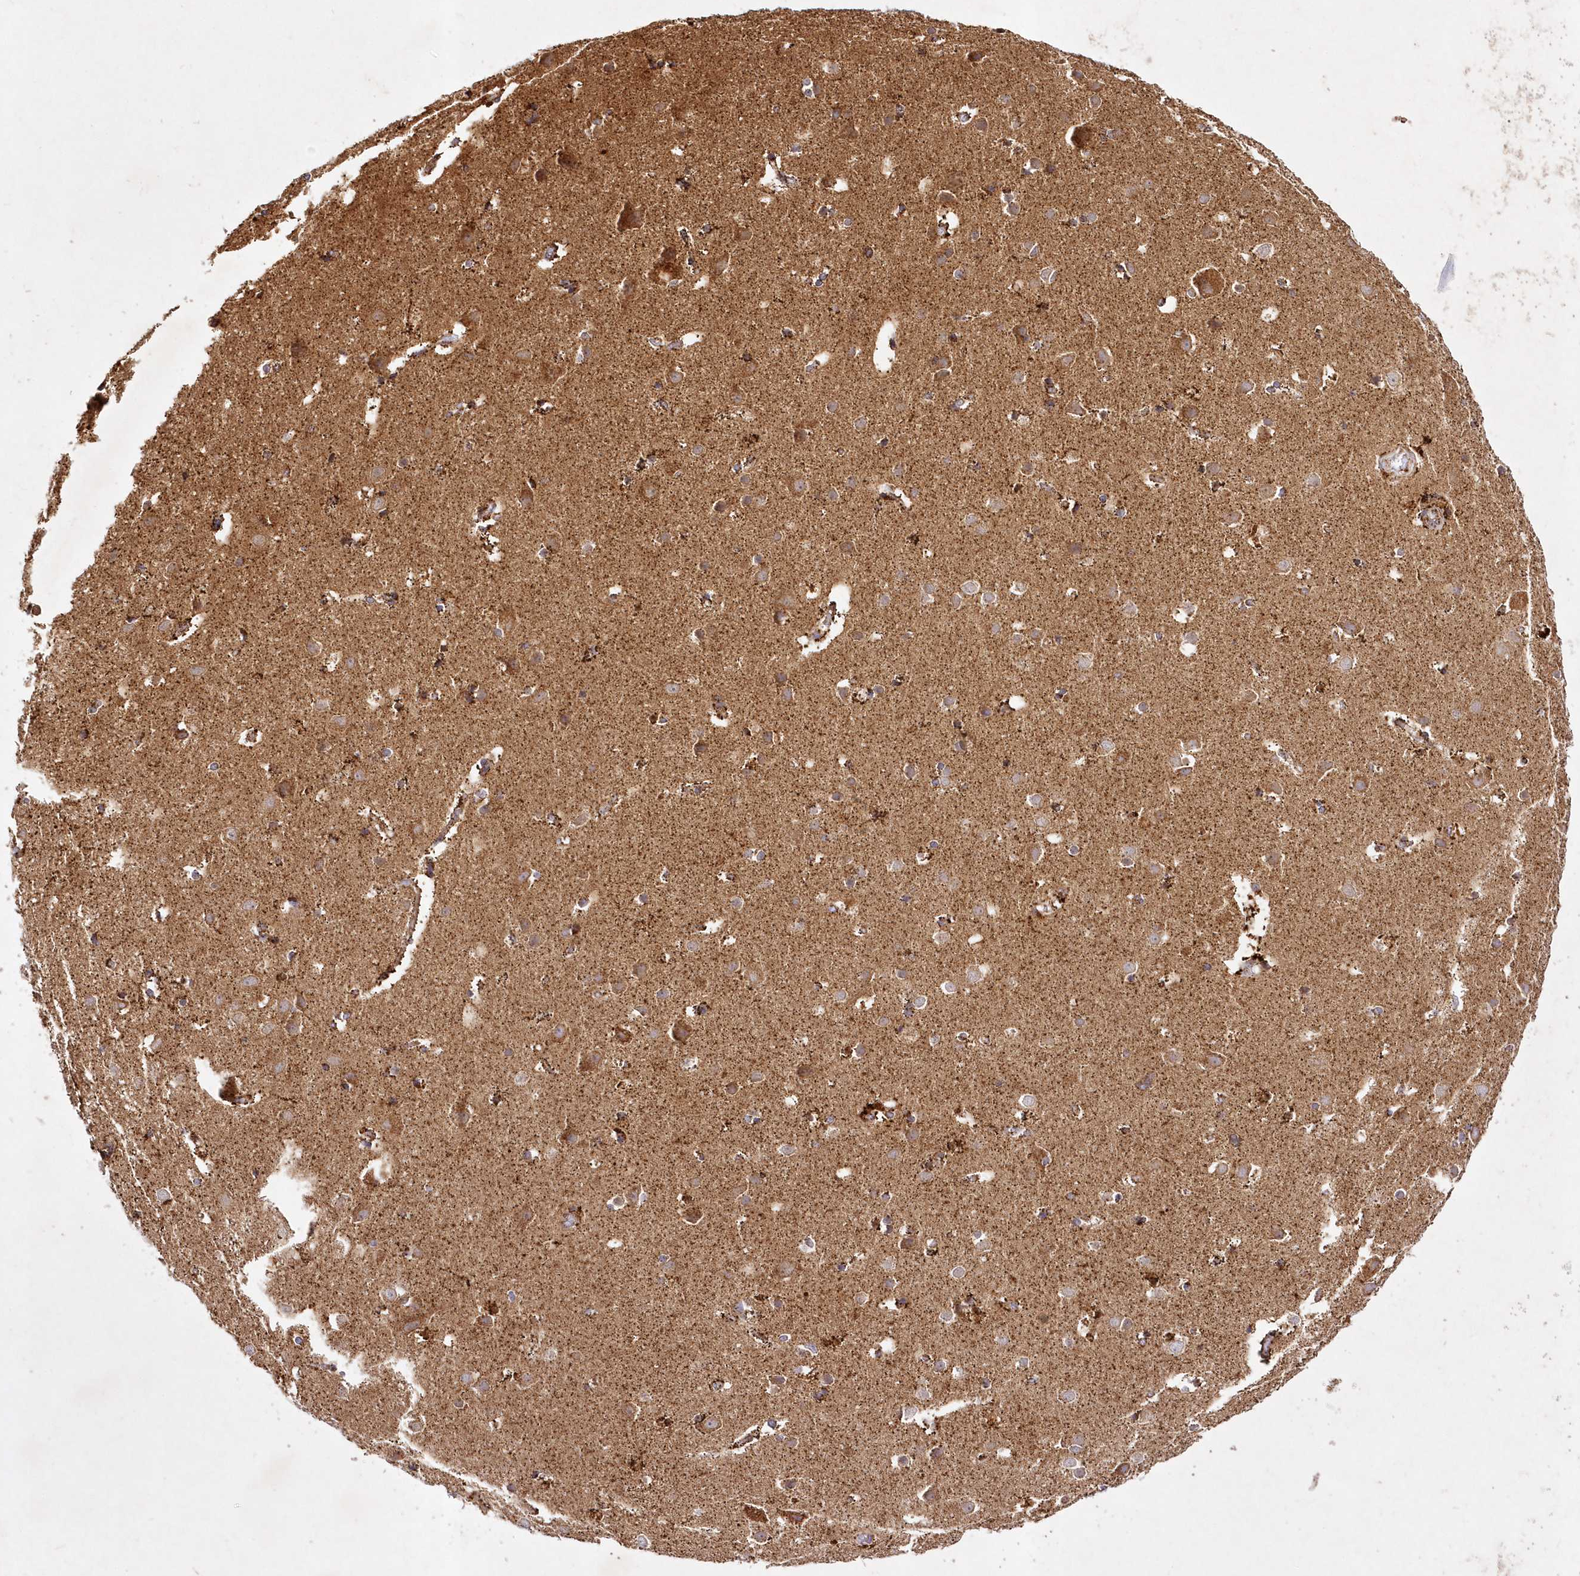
{"staining": {"intensity": "moderate", "quantity": ">75%", "location": "cytoplasmic/membranous"}, "tissue": "cerebral cortex", "cell_type": "Endothelial cells", "image_type": "normal", "snomed": [{"axis": "morphology", "description": "Normal tissue, NOS"}, {"axis": "topography", "description": "Cerebral cortex"}], "caption": "Endothelial cells reveal medium levels of moderate cytoplasmic/membranous expression in about >75% of cells in unremarkable cerebral cortex.", "gene": "ASNSD1", "patient": {"sex": "male", "age": 54}}